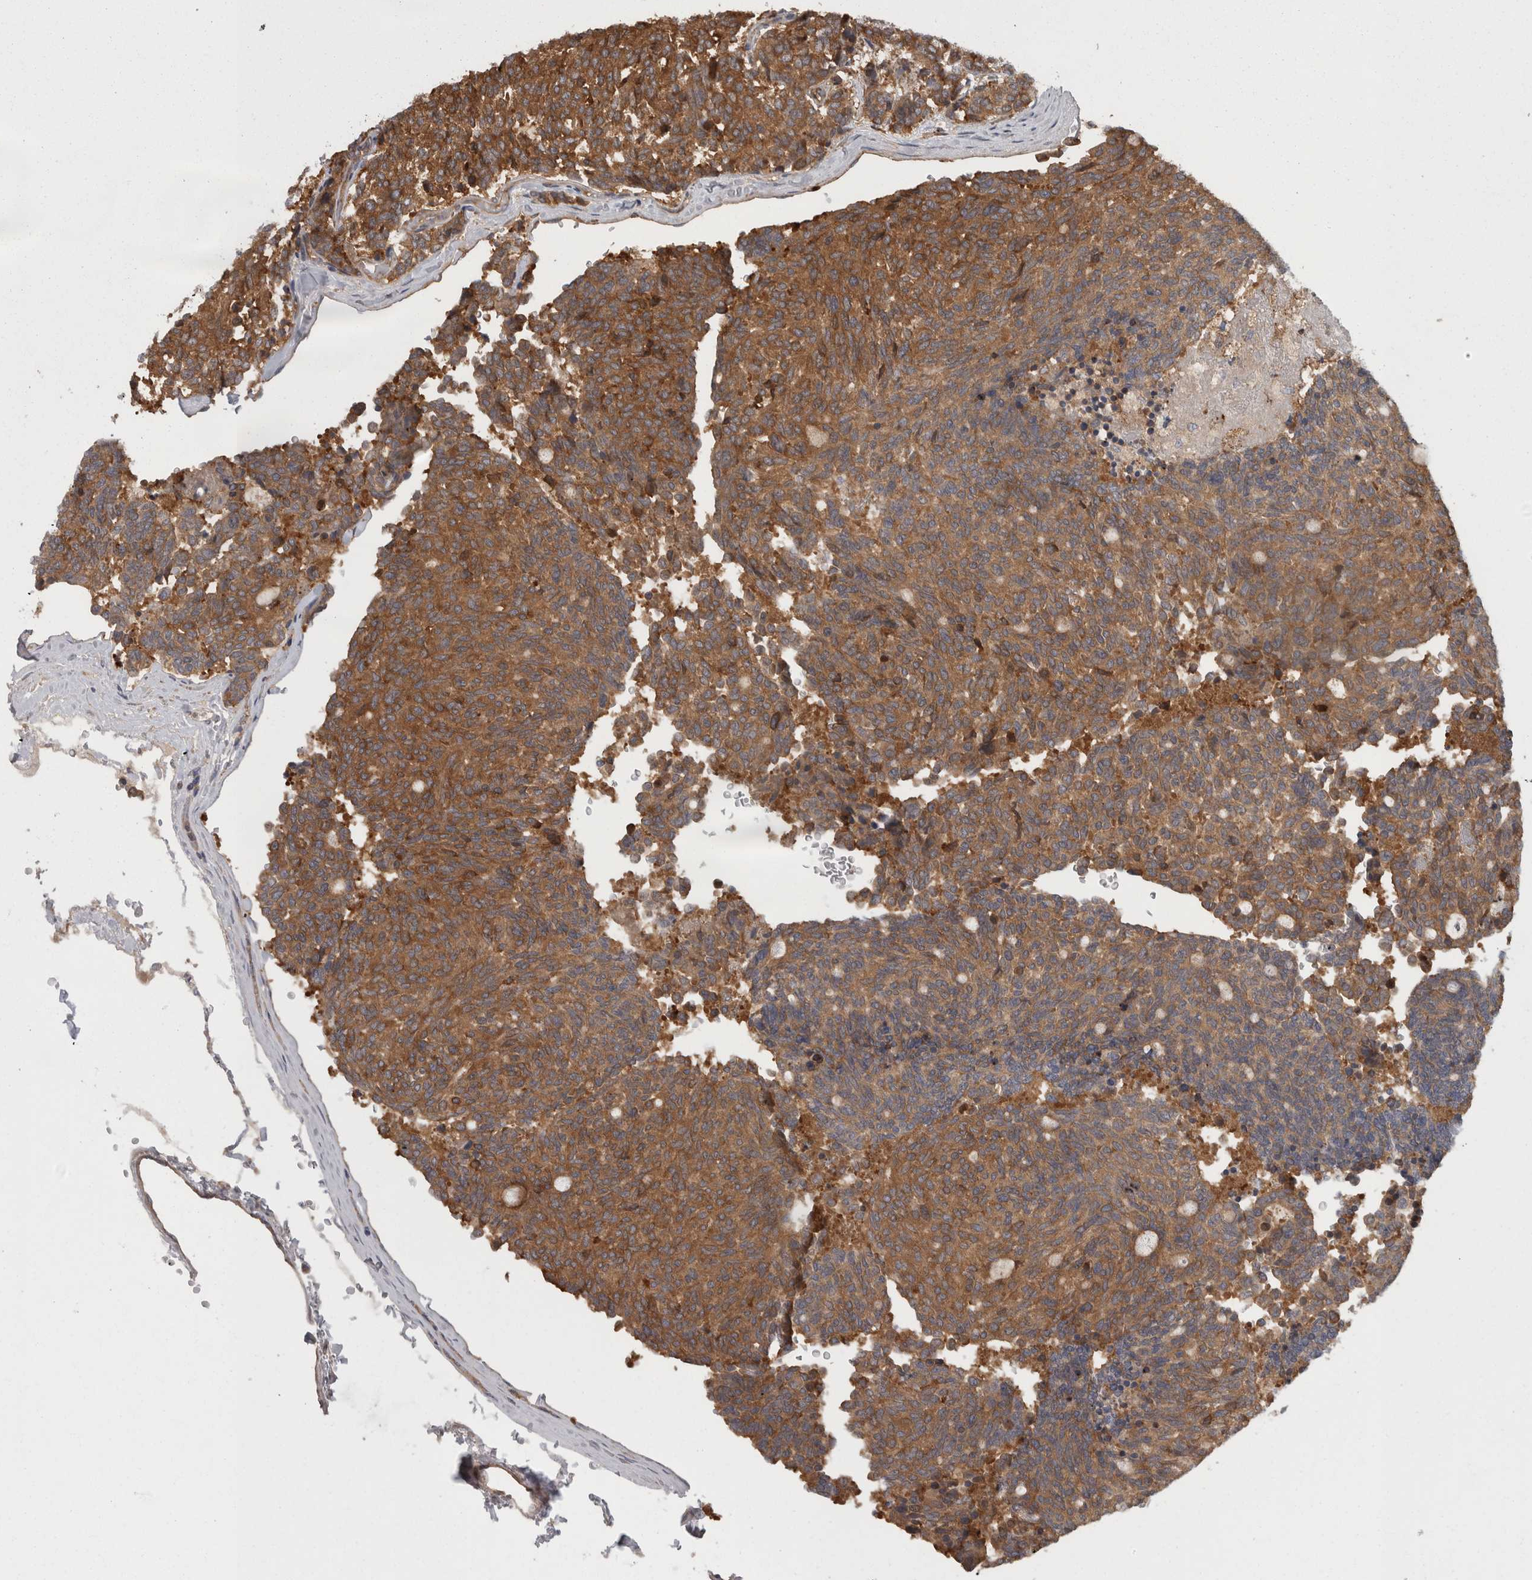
{"staining": {"intensity": "moderate", "quantity": ">75%", "location": "cytoplasmic/membranous"}, "tissue": "carcinoid", "cell_type": "Tumor cells", "image_type": "cancer", "snomed": [{"axis": "morphology", "description": "Carcinoid, malignant, NOS"}, {"axis": "topography", "description": "Pancreas"}], "caption": "Moderate cytoplasmic/membranous protein expression is seen in approximately >75% of tumor cells in malignant carcinoid. The staining was performed using DAB to visualize the protein expression in brown, while the nuclei were stained in blue with hematoxylin (Magnification: 20x).", "gene": "SMCR8", "patient": {"sex": "female", "age": 54}}